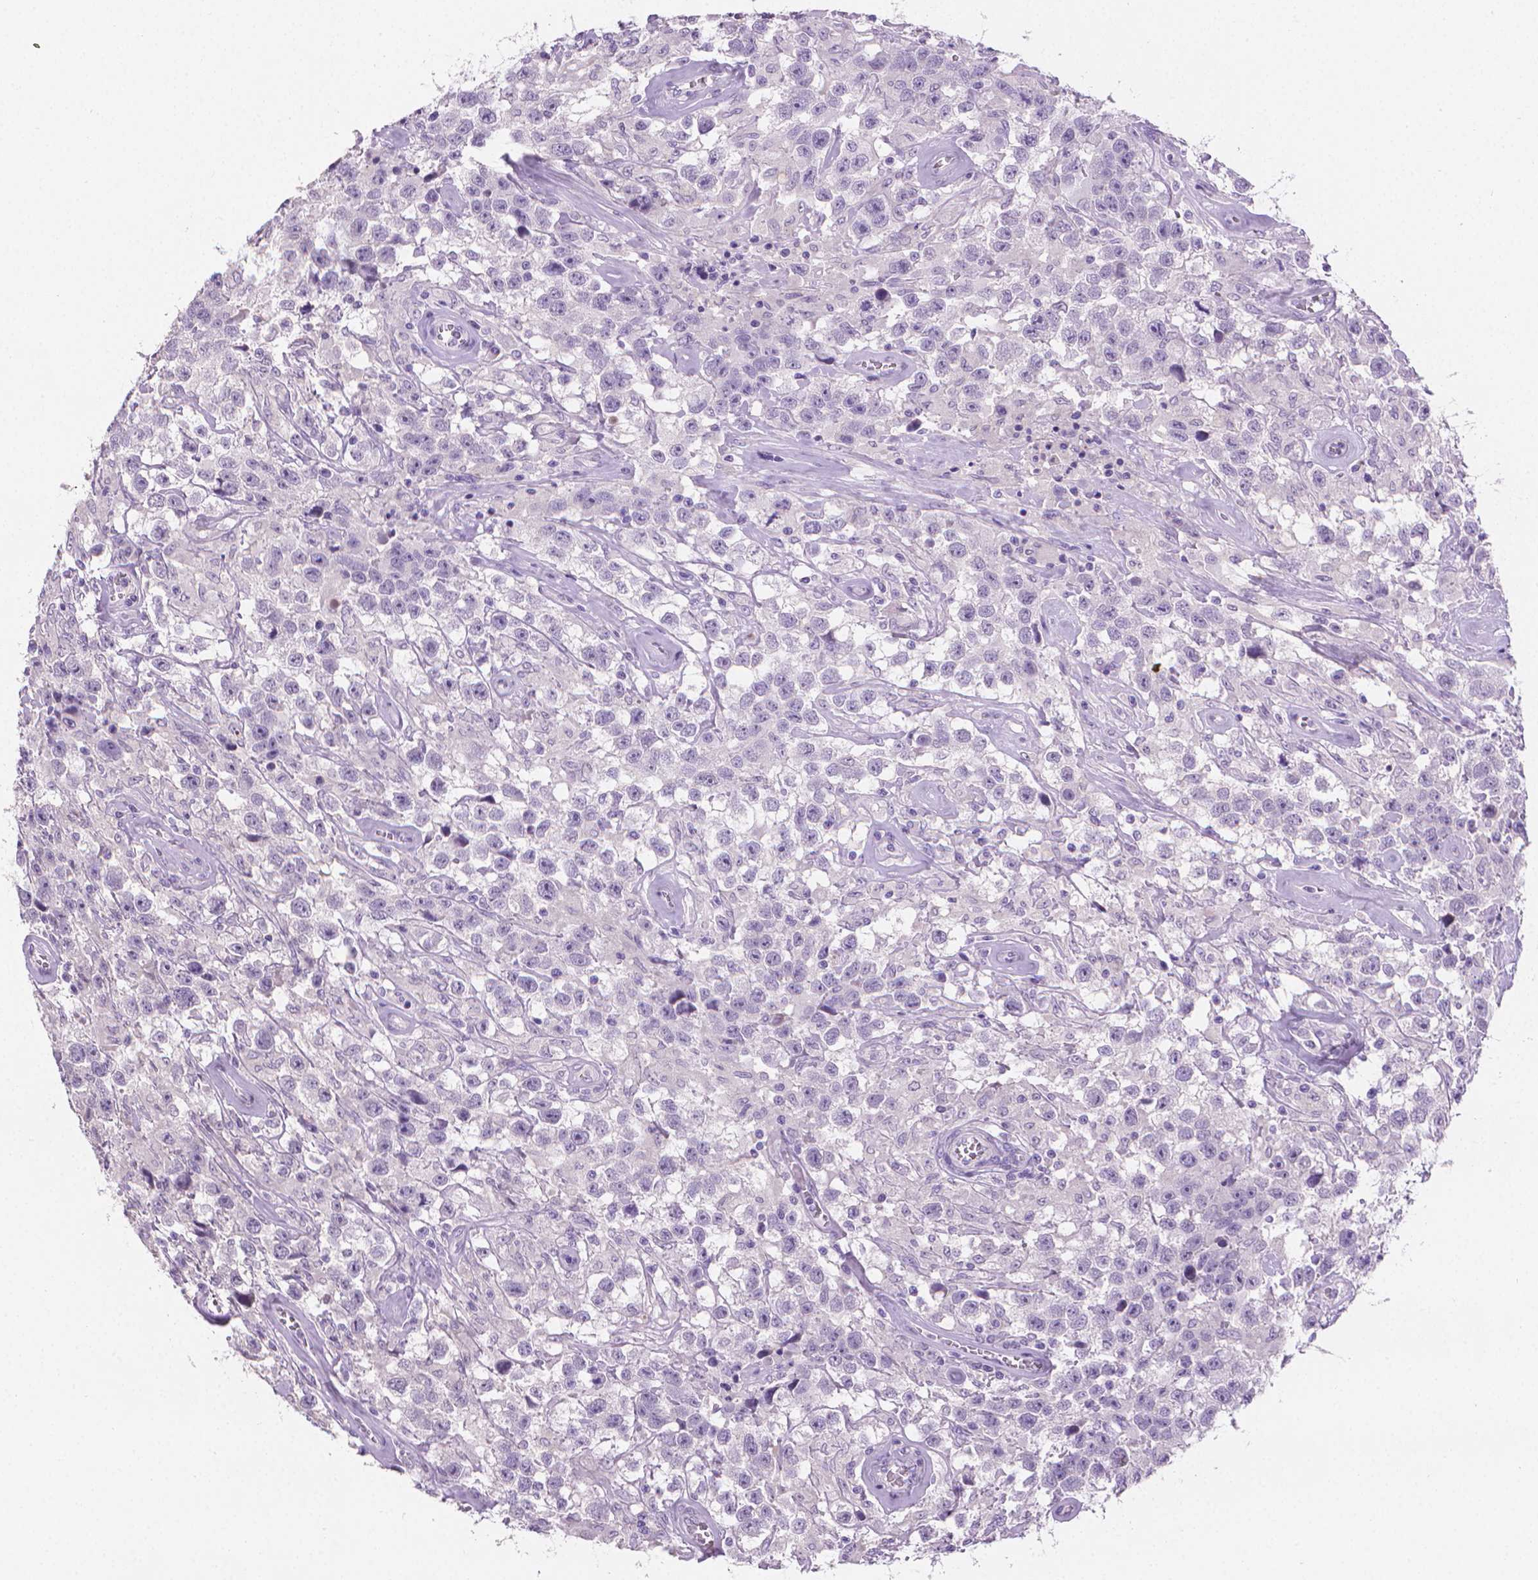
{"staining": {"intensity": "negative", "quantity": "none", "location": "none"}, "tissue": "testis cancer", "cell_type": "Tumor cells", "image_type": "cancer", "snomed": [{"axis": "morphology", "description": "Seminoma, NOS"}, {"axis": "topography", "description": "Testis"}], "caption": "Human testis cancer stained for a protein using IHC displays no expression in tumor cells.", "gene": "TNNI2", "patient": {"sex": "male", "age": 43}}